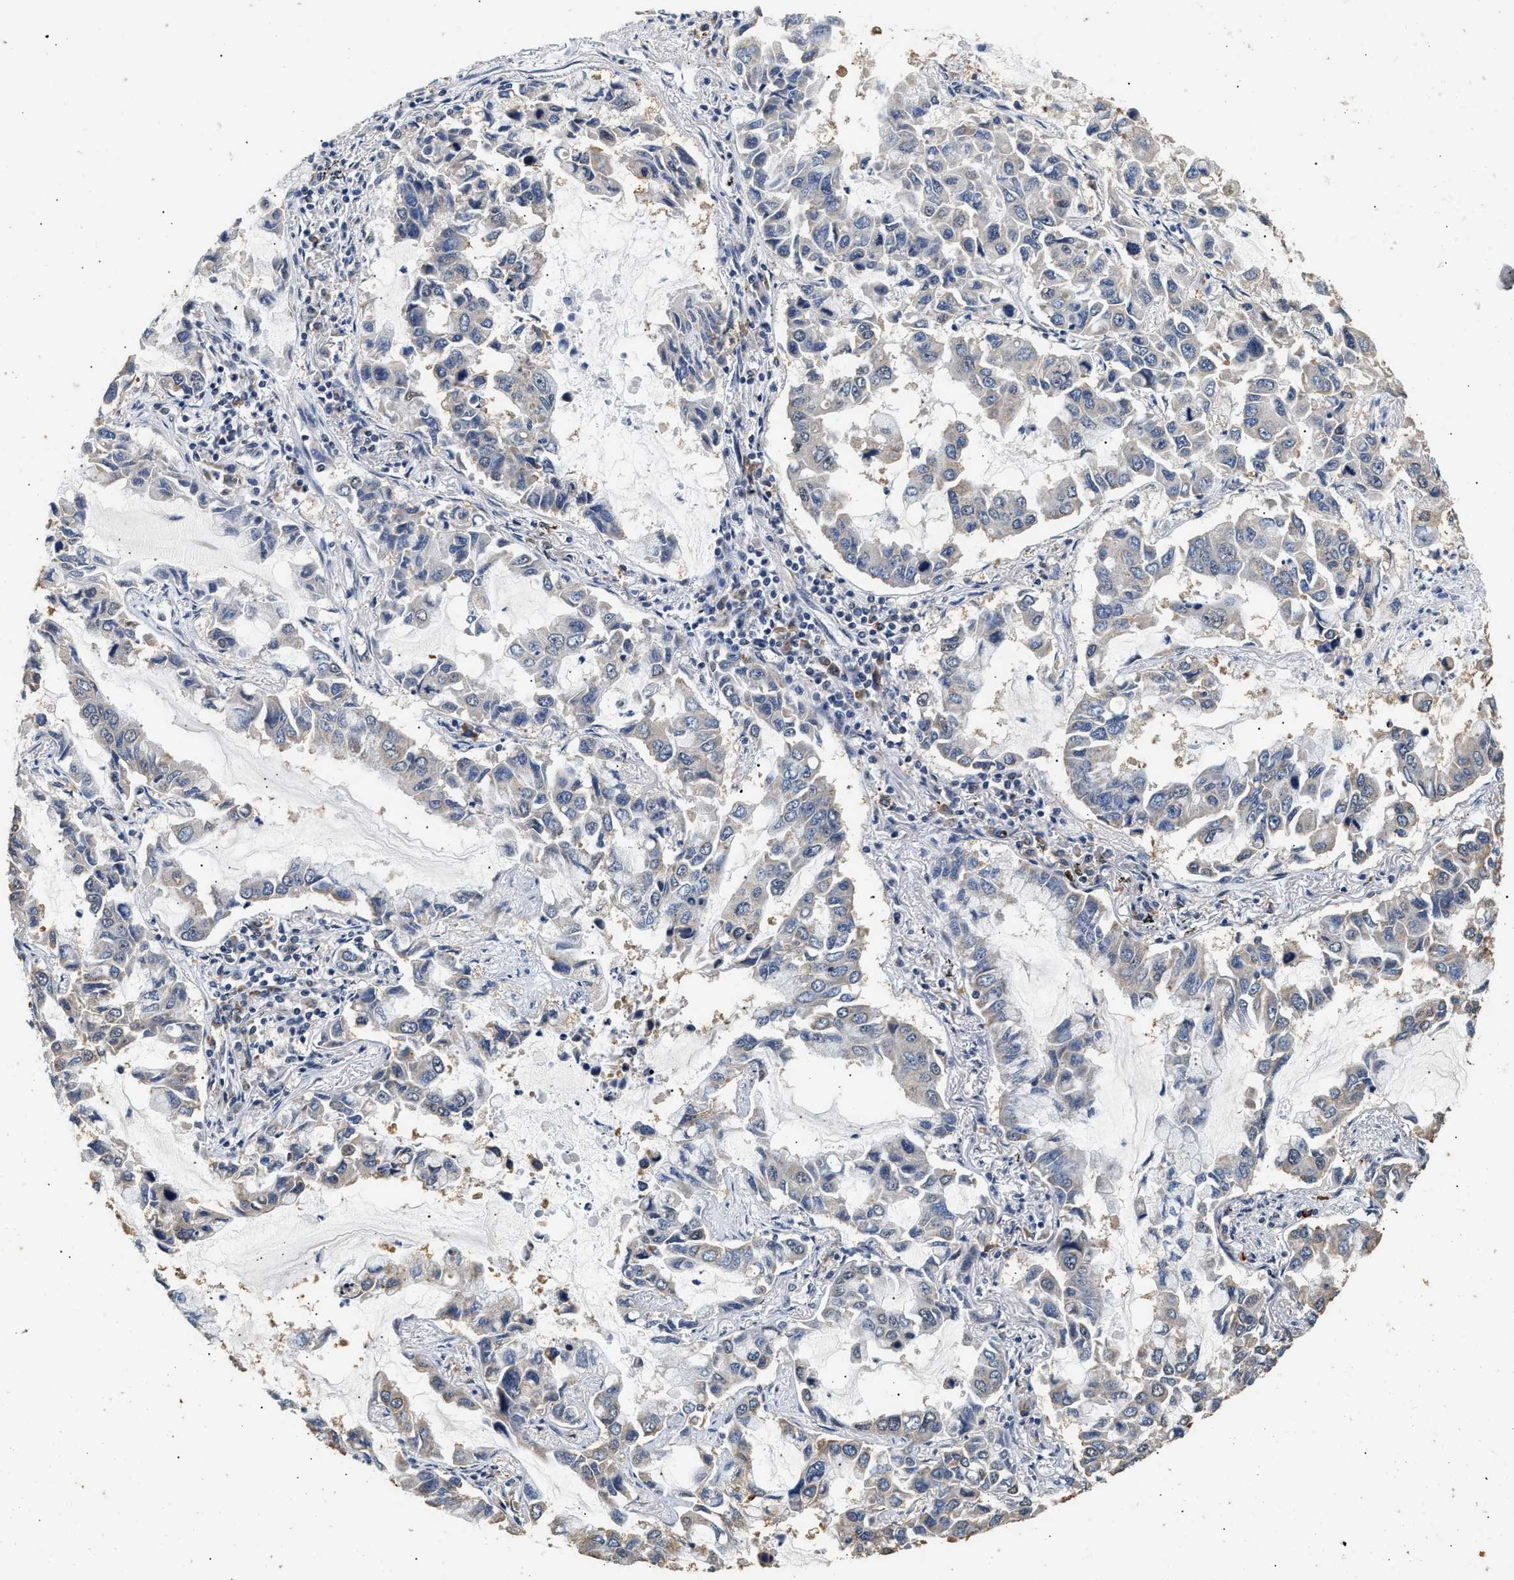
{"staining": {"intensity": "negative", "quantity": "none", "location": "none"}, "tissue": "lung cancer", "cell_type": "Tumor cells", "image_type": "cancer", "snomed": [{"axis": "morphology", "description": "Adenocarcinoma, NOS"}, {"axis": "topography", "description": "Lung"}], "caption": "Human adenocarcinoma (lung) stained for a protein using immunohistochemistry demonstrates no positivity in tumor cells.", "gene": "THOC1", "patient": {"sex": "male", "age": 64}}